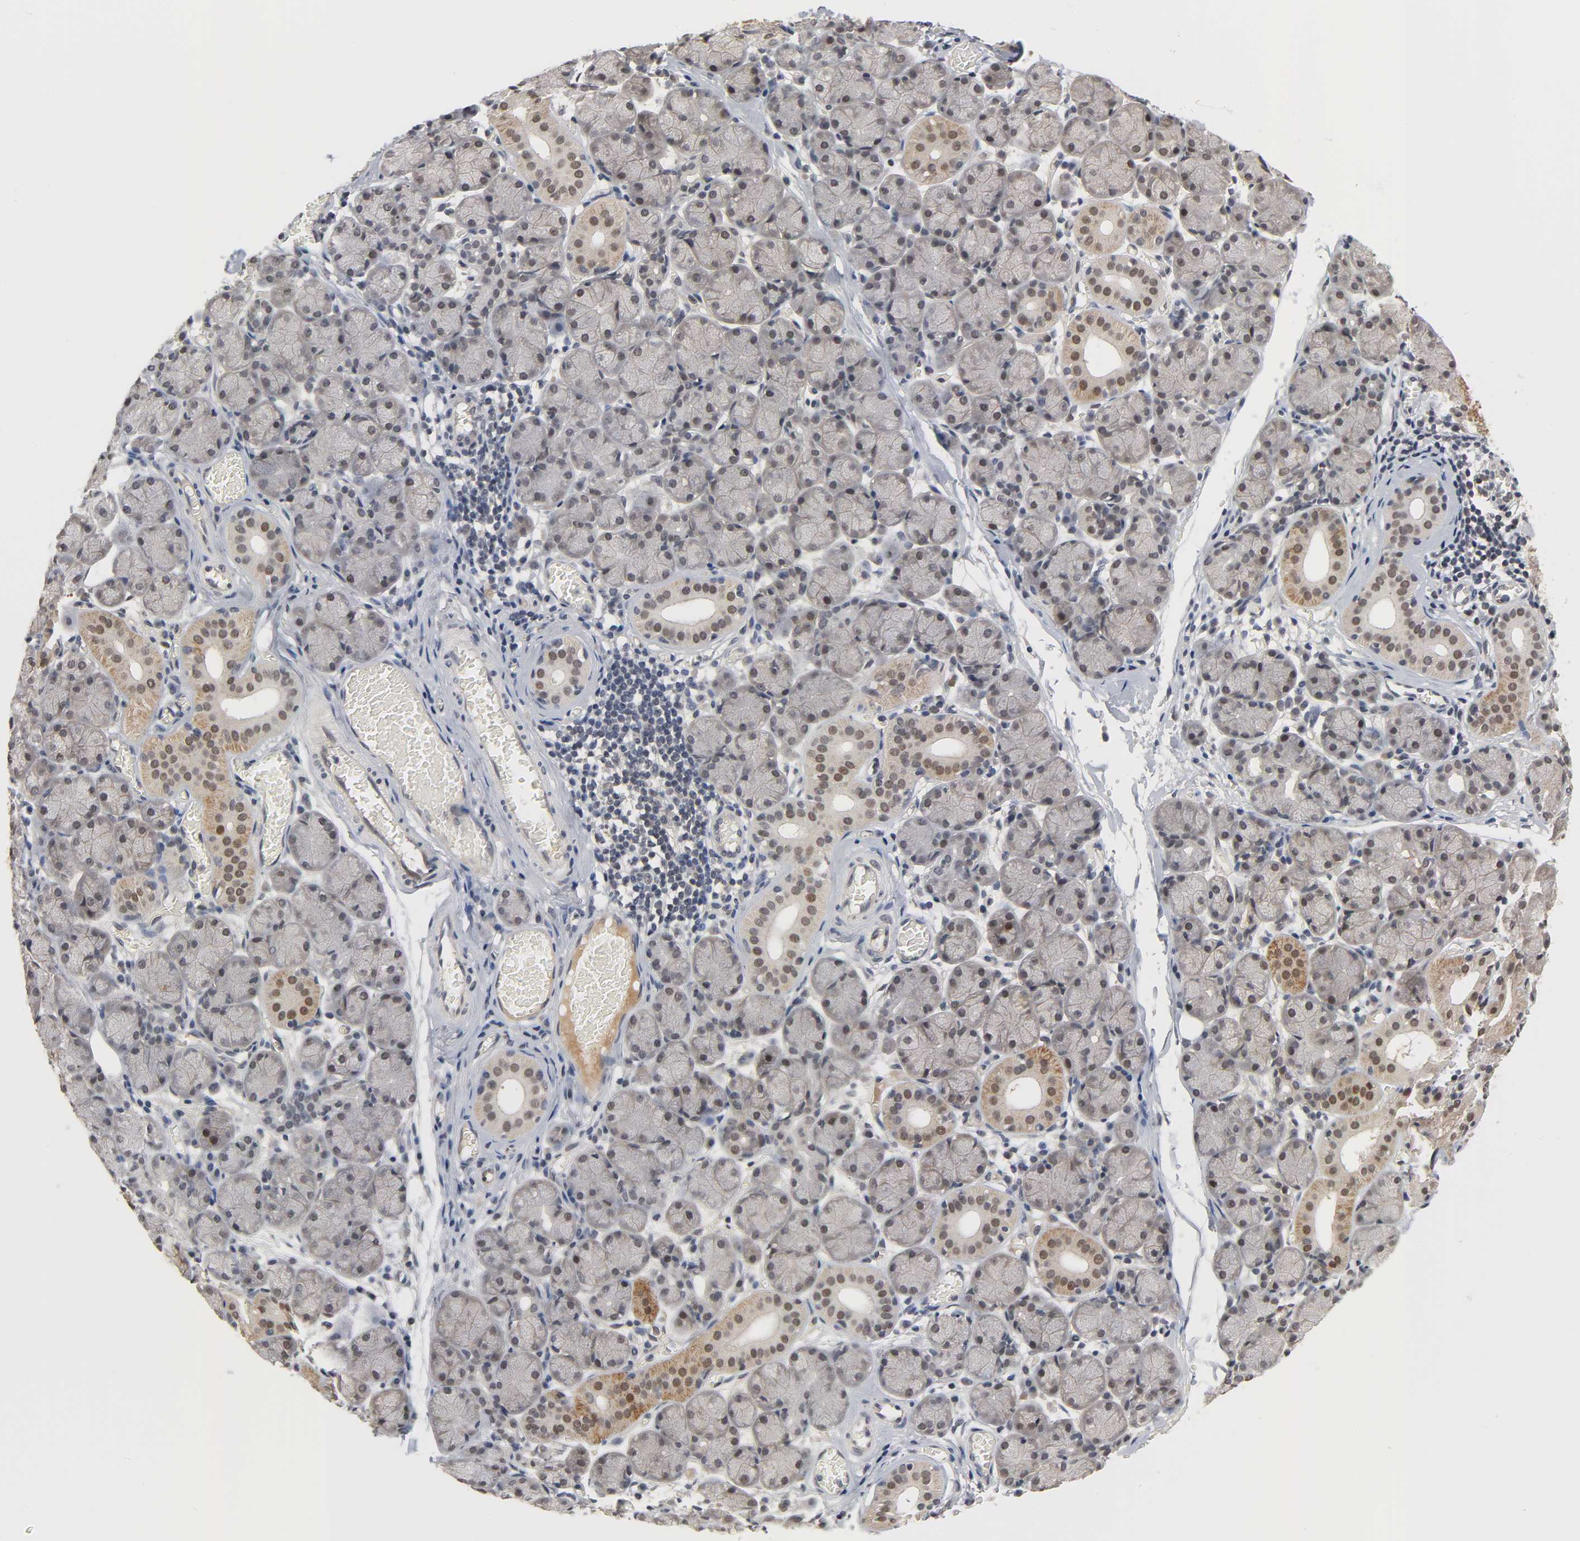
{"staining": {"intensity": "weak", "quantity": "25%-75%", "location": "cytoplasmic/membranous,nuclear"}, "tissue": "salivary gland", "cell_type": "Glandular cells", "image_type": "normal", "snomed": [{"axis": "morphology", "description": "Normal tissue, NOS"}, {"axis": "topography", "description": "Salivary gland"}], "caption": "Brown immunohistochemical staining in normal human salivary gland exhibits weak cytoplasmic/membranous,nuclear expression in about 25%-75% of glandular cells. The staining is performed using DAB (3,3'-diaminobenzidine) brown chromogen to label protein expression. The nuclei are counter-stained blue using hematoxylin.", "gene": "HTR1E", "patient": {"sex": "female", "age": 24}}